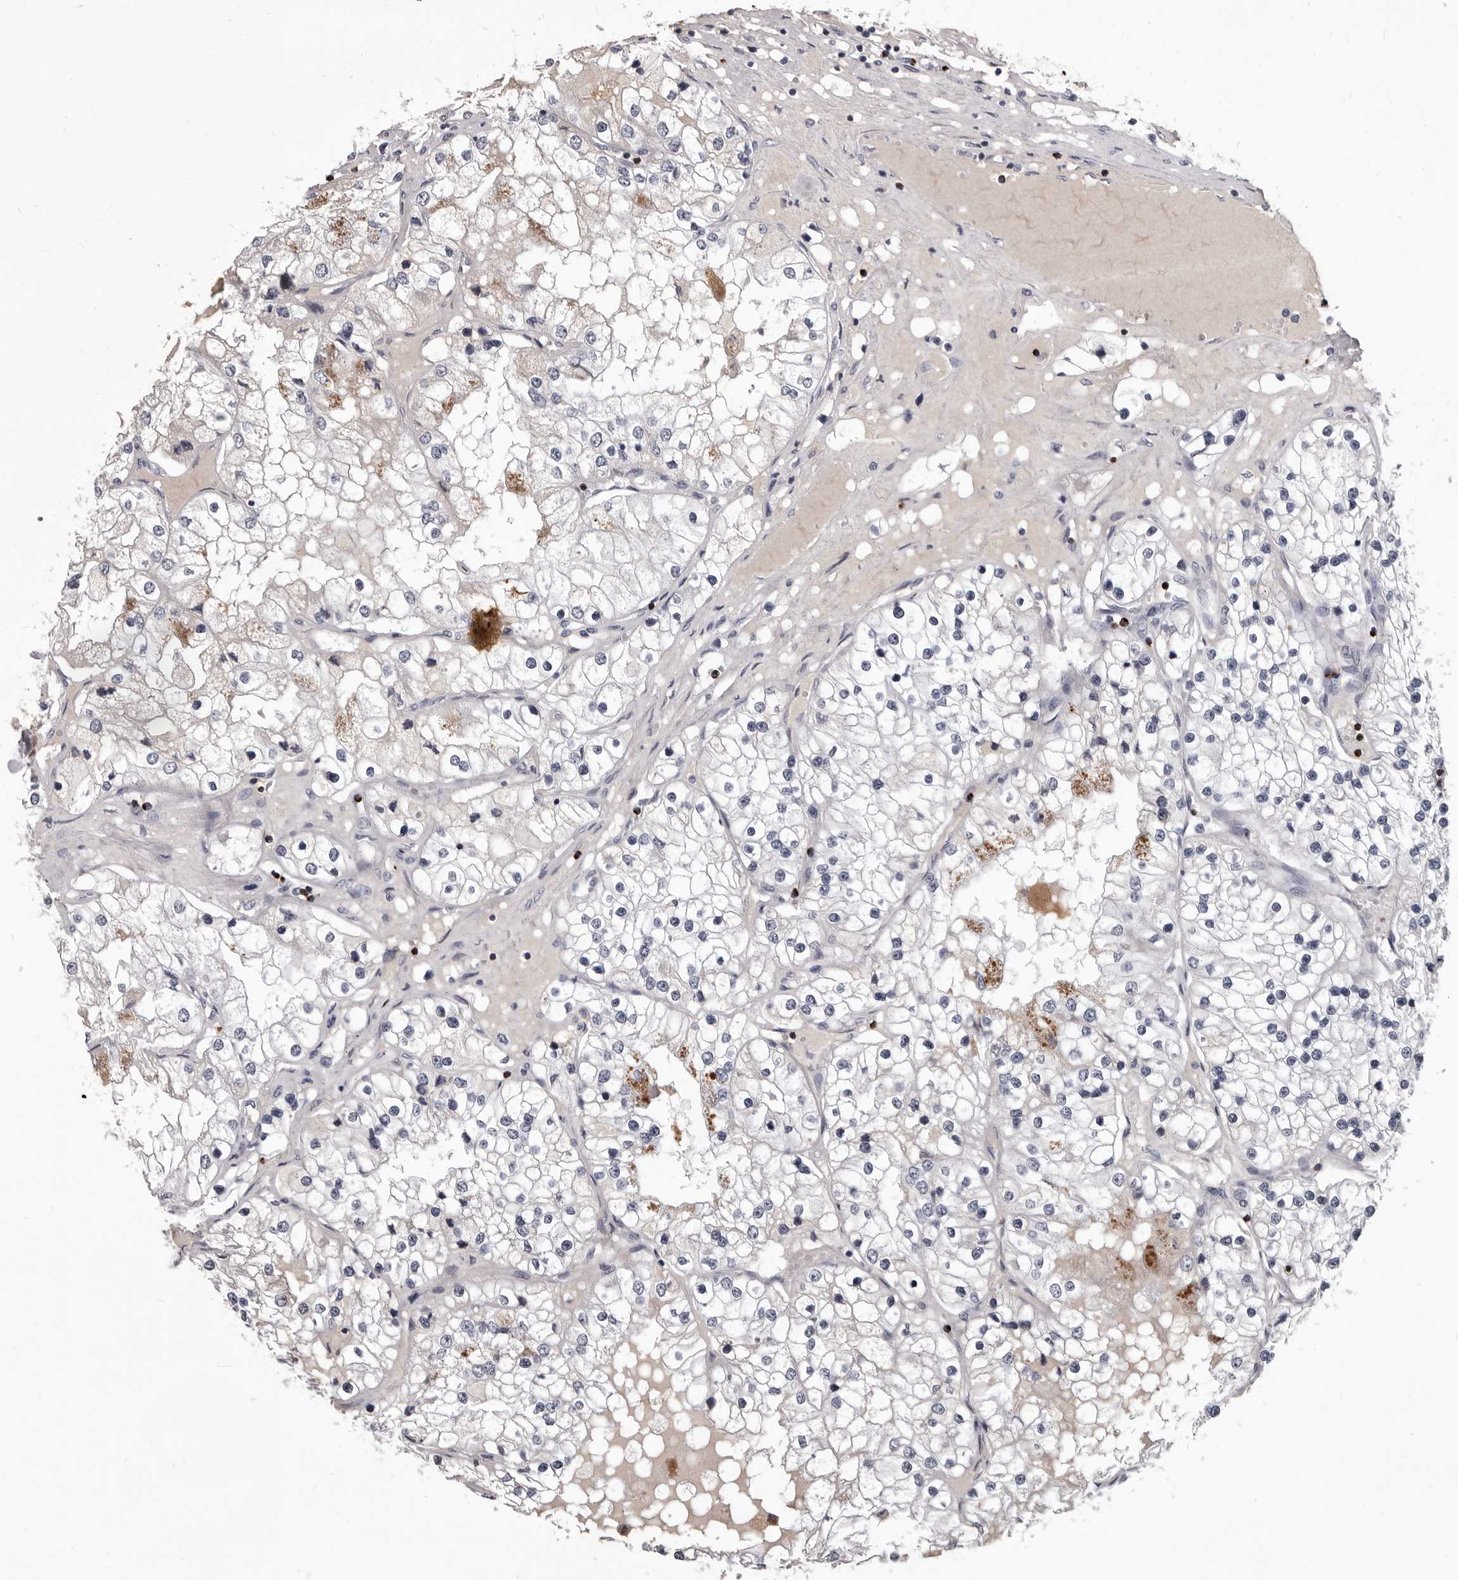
{"staining": {"intensity": "negative", "quantity": "none", "location": "none"}, "tissue": "renal cancer", "cell_type": "Tumor cells", "image_type": "cancer", "snomed": [{"axis": "morphology", "description": "Adenocarcinoma, NOS"}, {"axis": "topography", "description": "Kidney"}], "caption": "A high-resolution histopathology image shows immunohistochemistry (IHC) staining of renal adenocarcinoma, which displays no significant staining in tumor cells.", "gene": "GZMH", "patient": {"sex": "male", "age": 68}}